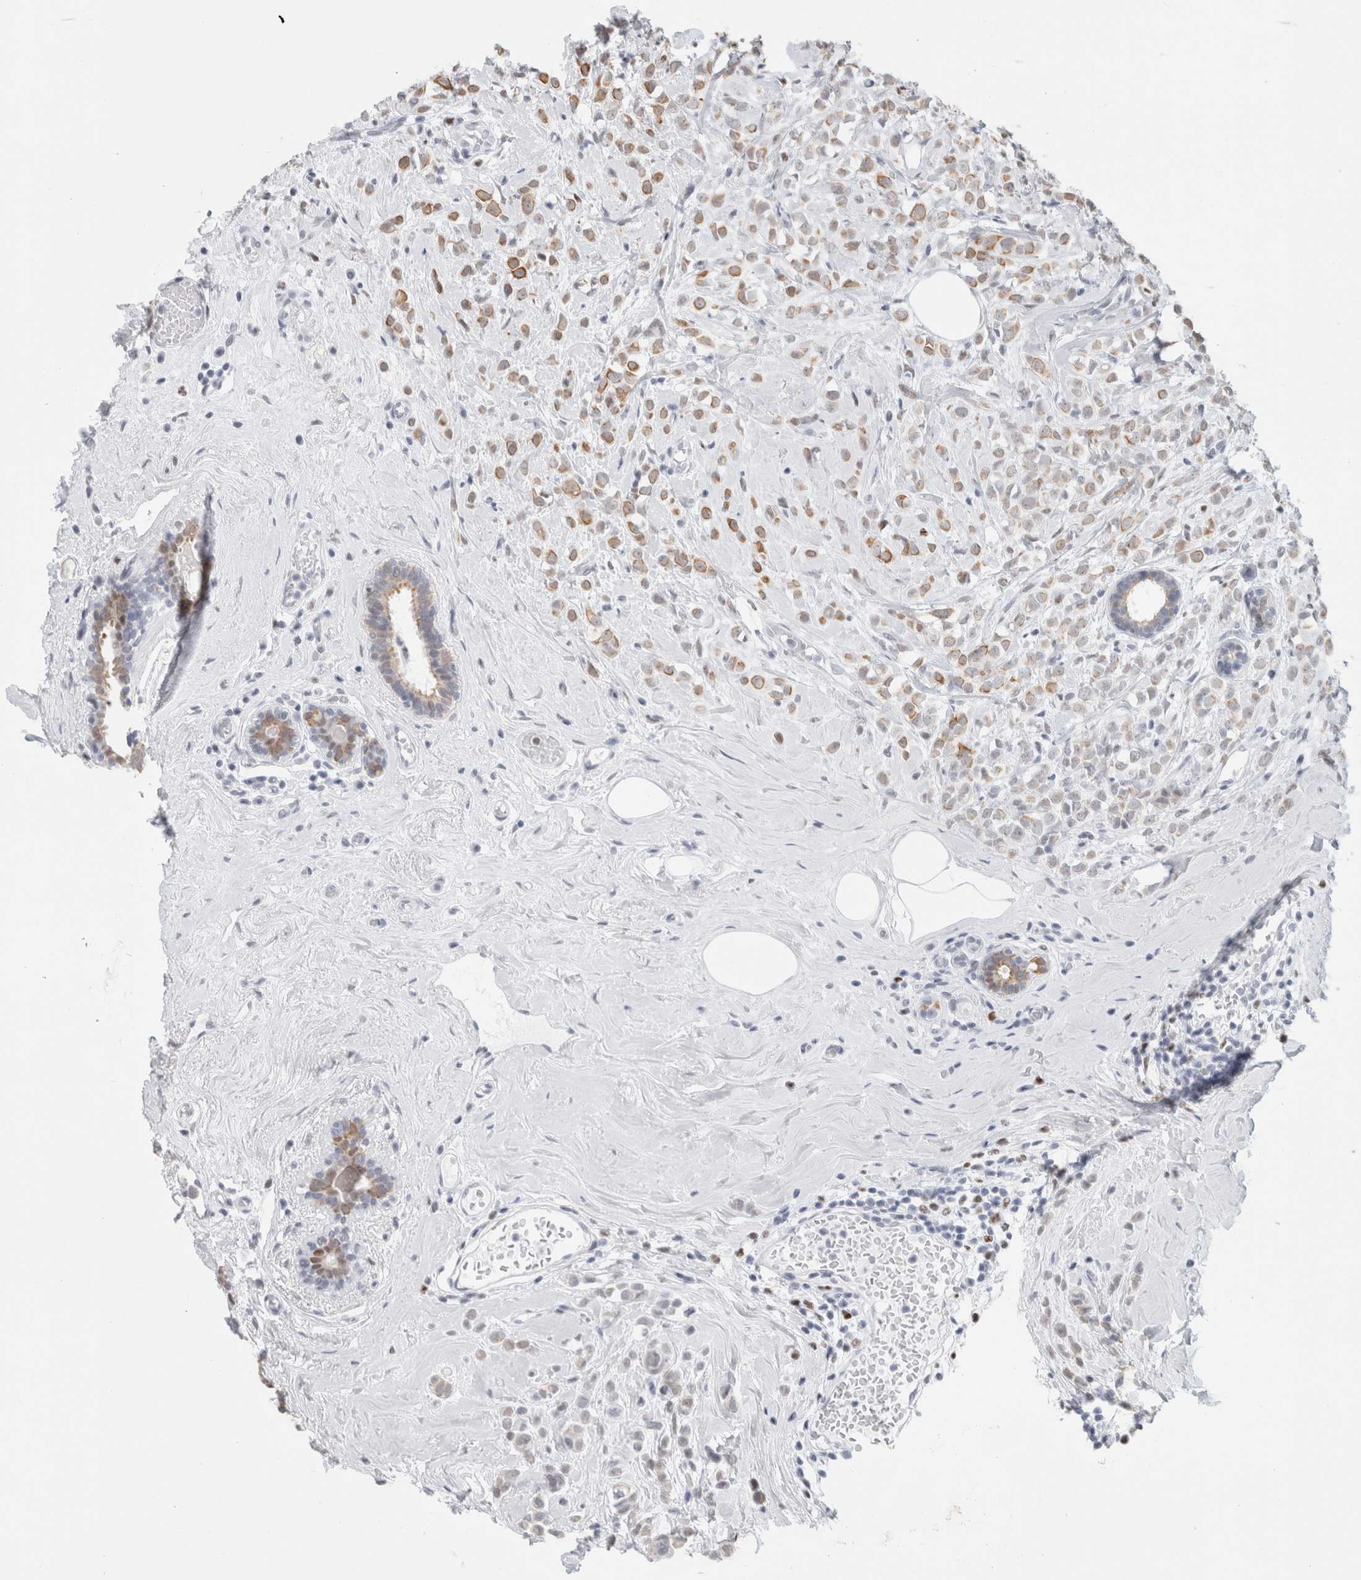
{"staining": {"intensity": "moderate", "quantity": "25%-75%", "location": "cytoplasmic/membranous"}, "tissue": "breast cancer", "cell_type": "Tumor cells", "image_type": "cancer", "snomed": [{"axis": "morphology", "description": "Lobular carcinoma"}, {"axis": "topography", "description": "Breast"}], "caption": "Approximately 25%-75% of tumor cells in human breast cancer (lobular carcinoma) show moderate cytoplasmic/membranous protein staining as visualized by brown immunohistochemical staining.", "gene": "SMARCC1", "patient": {"sex": "female", "age": 47}}